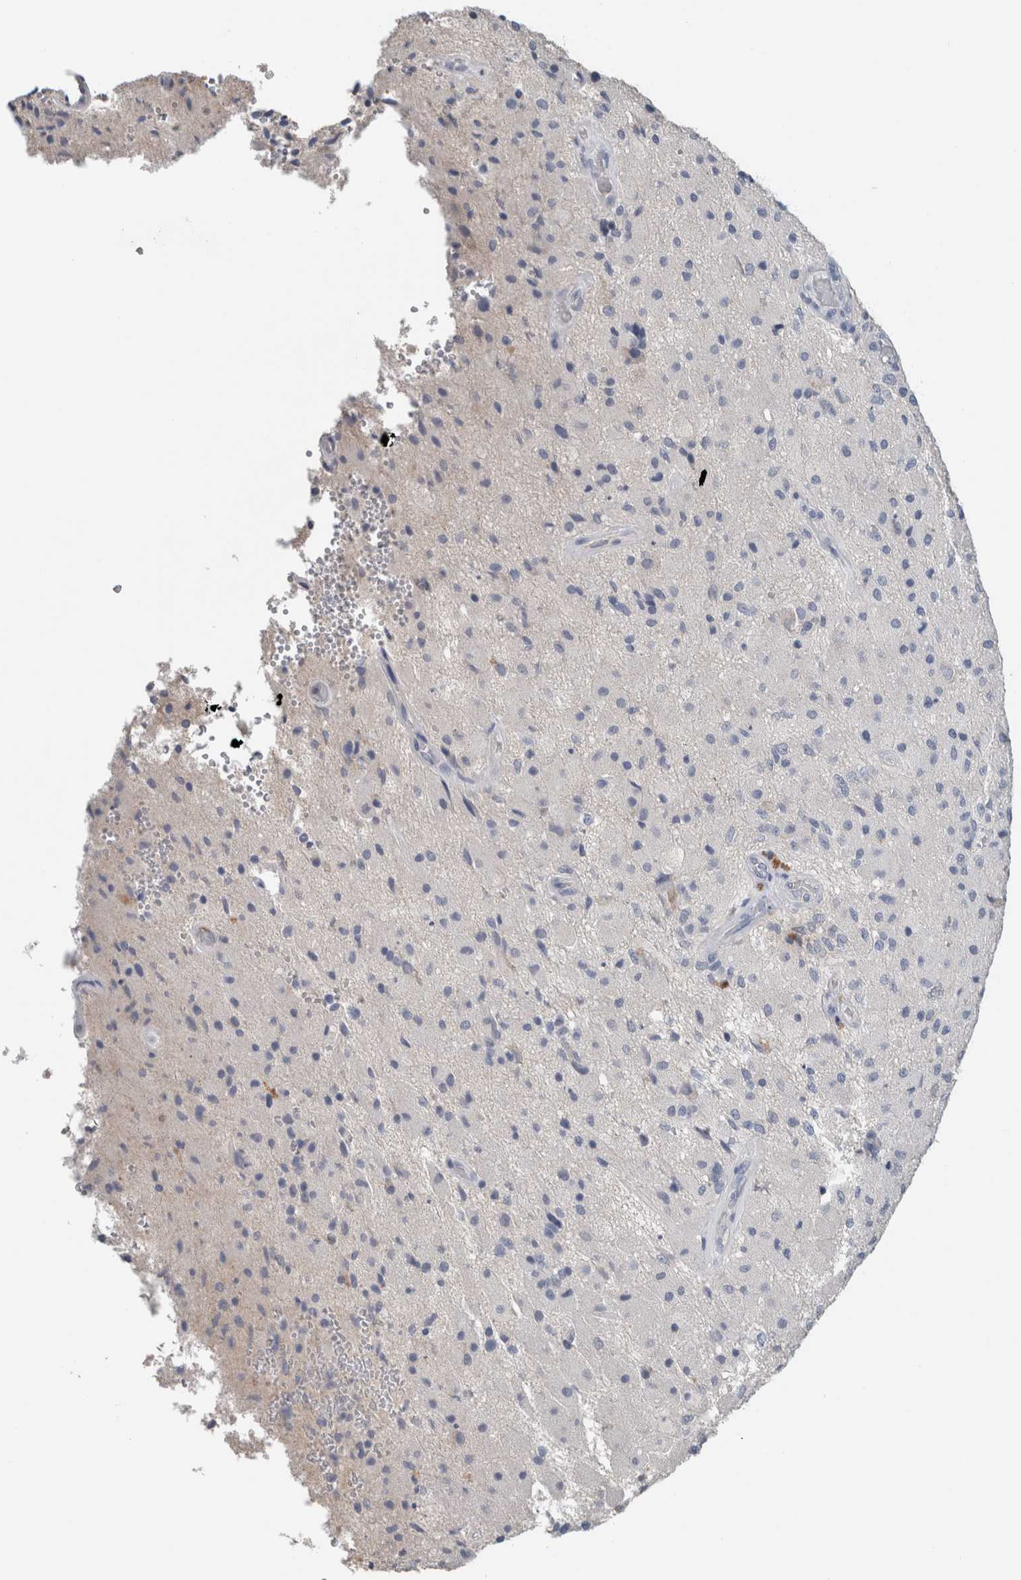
{"staining": {"intensity": "negative", "quantity": "none", "location": "none"}, "tissue": "glioma", "cell_type": "Tumor cells", "image_type": "cancer", "snomed": [{"axis": "morphology", "description": "Normal tissue, NOS"}, {"axis": "morphology", "description": "Glioma, malignant, High grade"}, {"axis": "topography", "description": "Cerebral cortex"}], "caption": "This is an immunohistochemistry (IHC) histopathology image of human glioma. There is no staining in tumor cells.", "gene": "CRNN", "patient": {"sex": "male", "age": 77}}